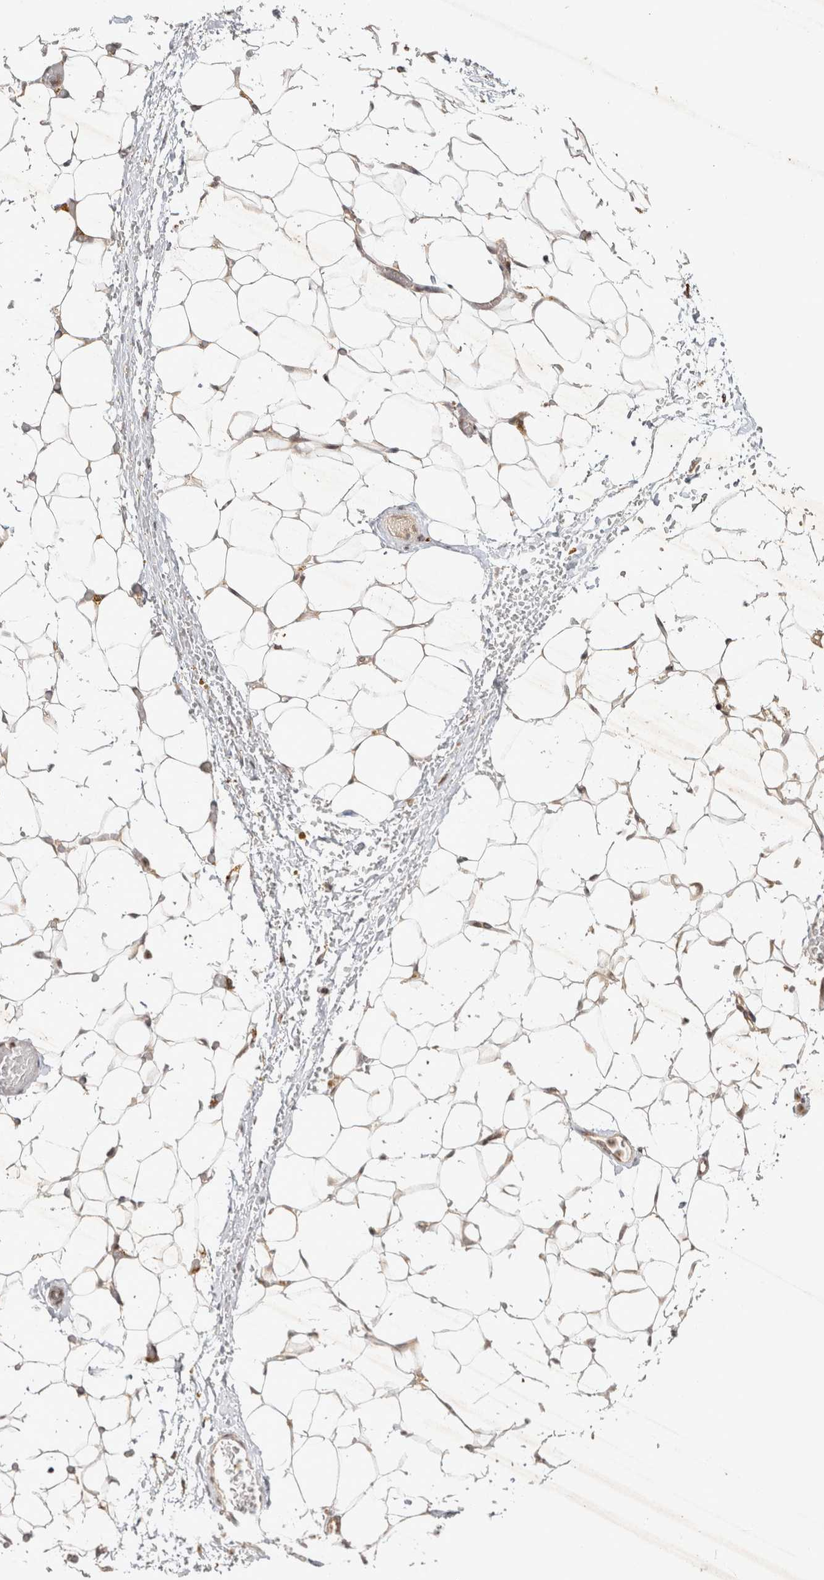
{"staining": {"intensity": "weak", "quantity": ">75%", "location": "cytoplasmic/membranous"}, "tissue": "adipose tissue", "cell_type": "Adipocytes", "image_type": "normal", "snomed": [{"axis": "morphology", "description": "Normal tissue, NOS"}, {"axis": "topography", "description": "Kidney"}, {"axis": "topography", "description": "Peripheral nerve tissue"}], "caption": "Immunohistochemistry (IHC) histopathology image of normal human adipose tissue stained for a protein (brown), which demonstrates low levels of weak cytoplasmic/membranous expression in approximately >75% of adipocytes.", "gene": "ZNF318", "patient": {"sex": "male", "age": 7}}